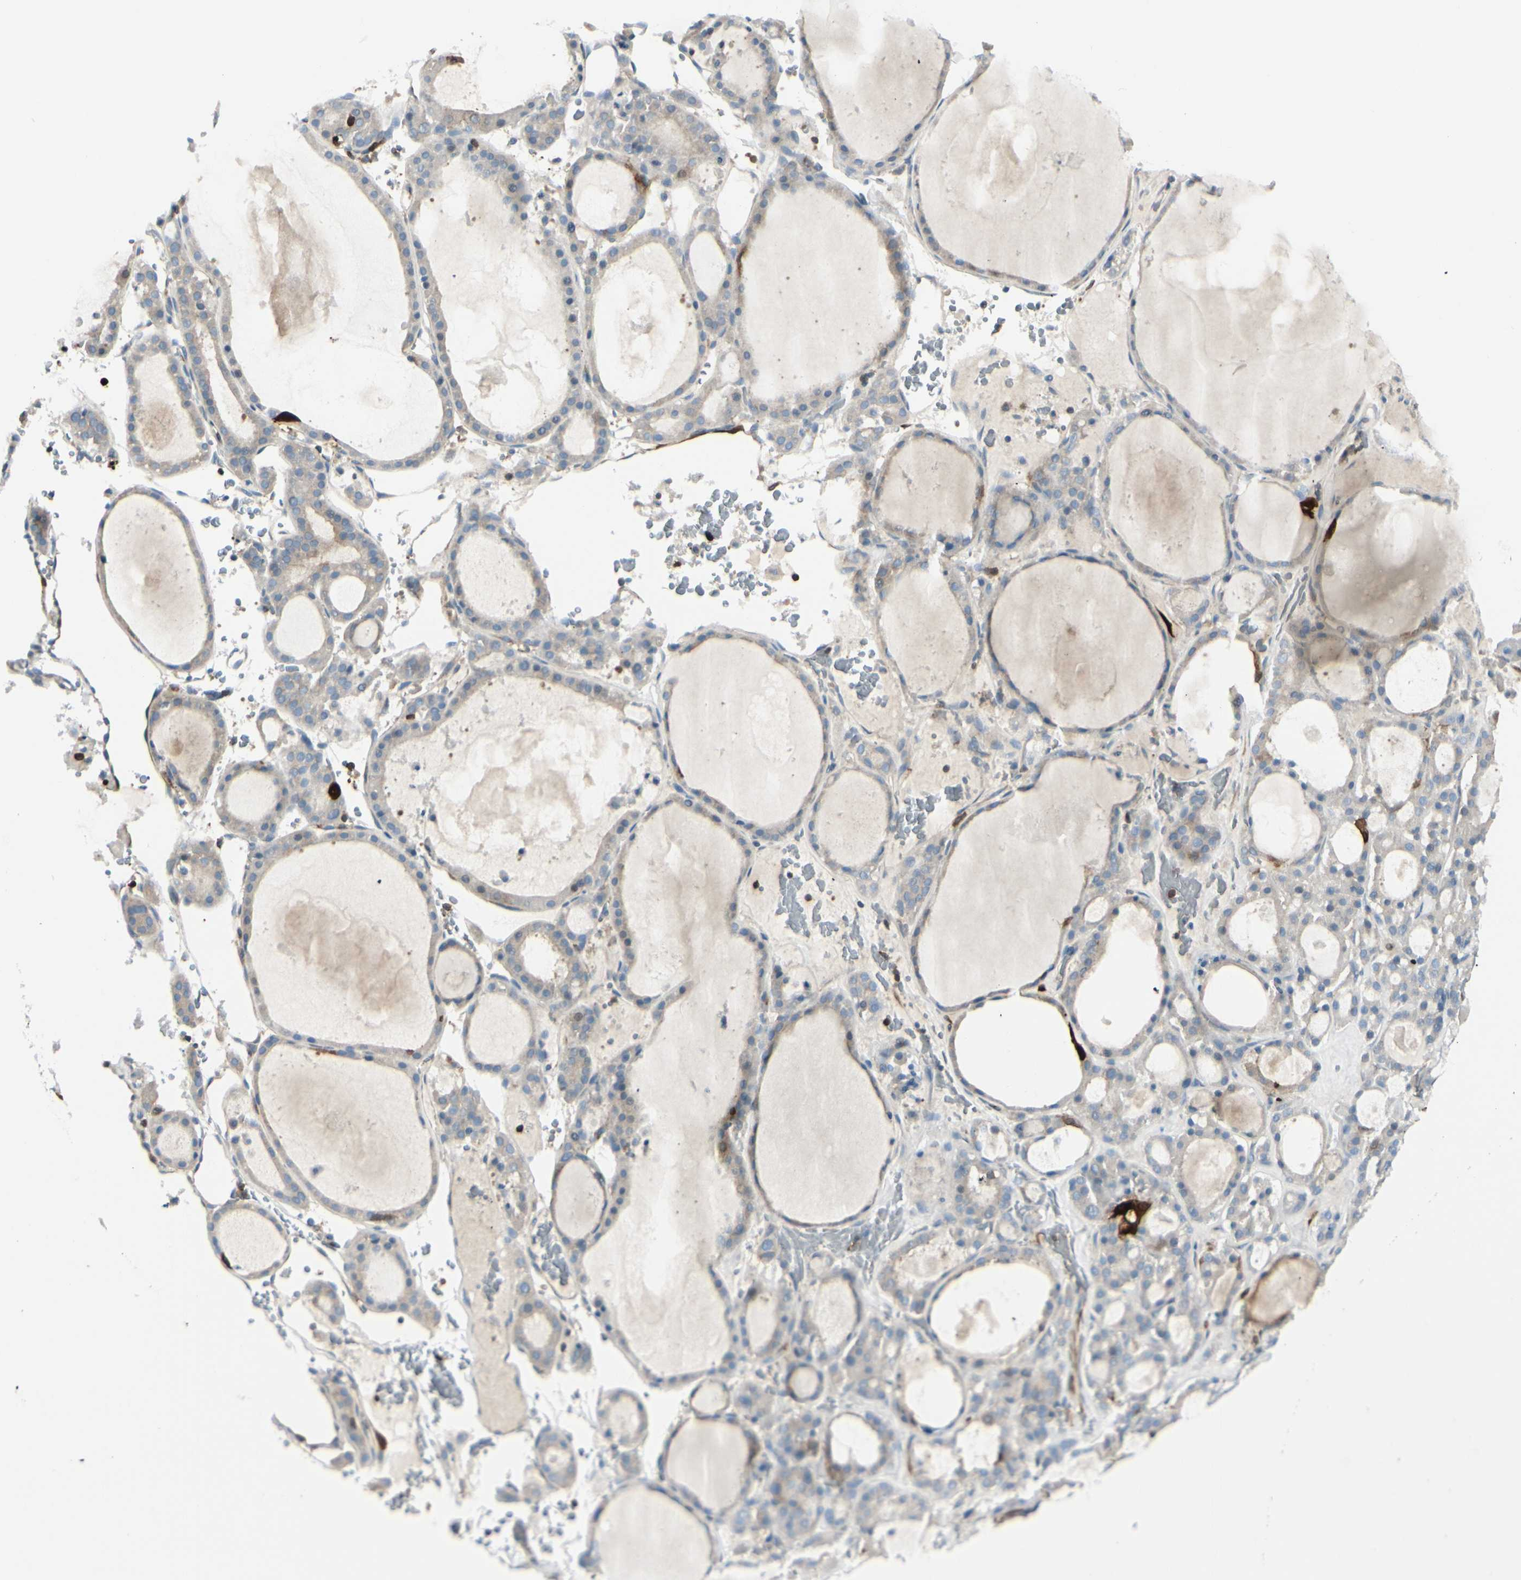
{"staining": {"intensity": "negative", "quantity": "none", "location": "none"}, "tissue": "thyroid gland", "cell_type": "Glandular cells", "image_type": "normal", "snomed": [{"axis": "morphology", "description": "Normal tissue, NOS"}, {"axis": "morphology", "description": "Carcinoma, NOS"}, {"axis": "topography", "description": "Thyroid gland"}], "caption": "IHC of normal human thyroid gland demonstrates no expression in glandular cells. The staining is performed using DAB brown chromogen with nuclei counter-stained in using hematoxylin.", "gene": "TRAF1", "patient": {"sex": "female", "age": 86}}